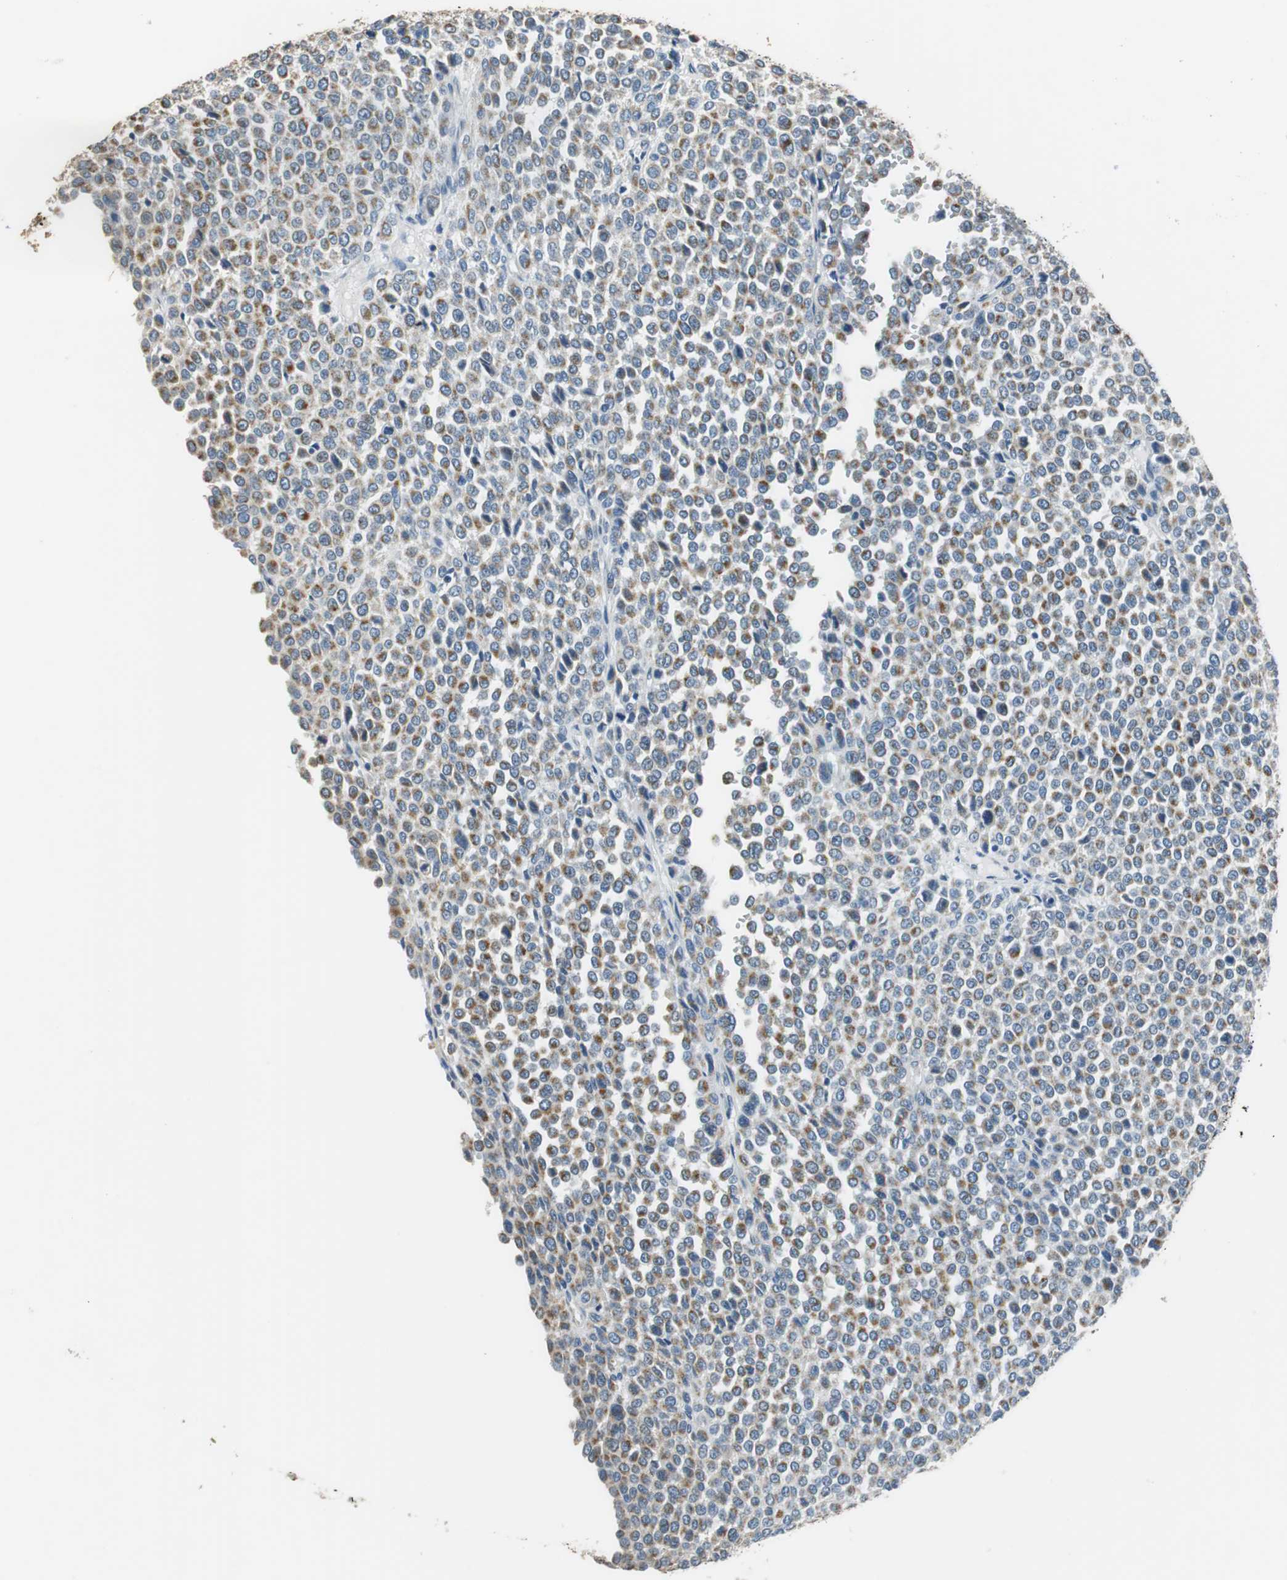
{"staining": {"intensity": "moderate", "quantity": "25%-75%", "location": "cytoplasmic/membranous"}, "tissue": "melanoma", "cell_type": "Tumor cells", "image_type": "cancer", "snomed": [{"axis": "morphology", "description": "Malignant melanoma, Metastatic site"}, {"axis": "topography", "description": "Pancreas"}], "caption": "IHC micrograph of malignant melanoma (metastatic site) stained for a protein (brown), which displays medium levels of moderate cytoplasmic/membranous staining in about 25%-75% of tumor cells.", "gene": "ALDH4A1", "patient": {"sex": "female", "age": 30}}